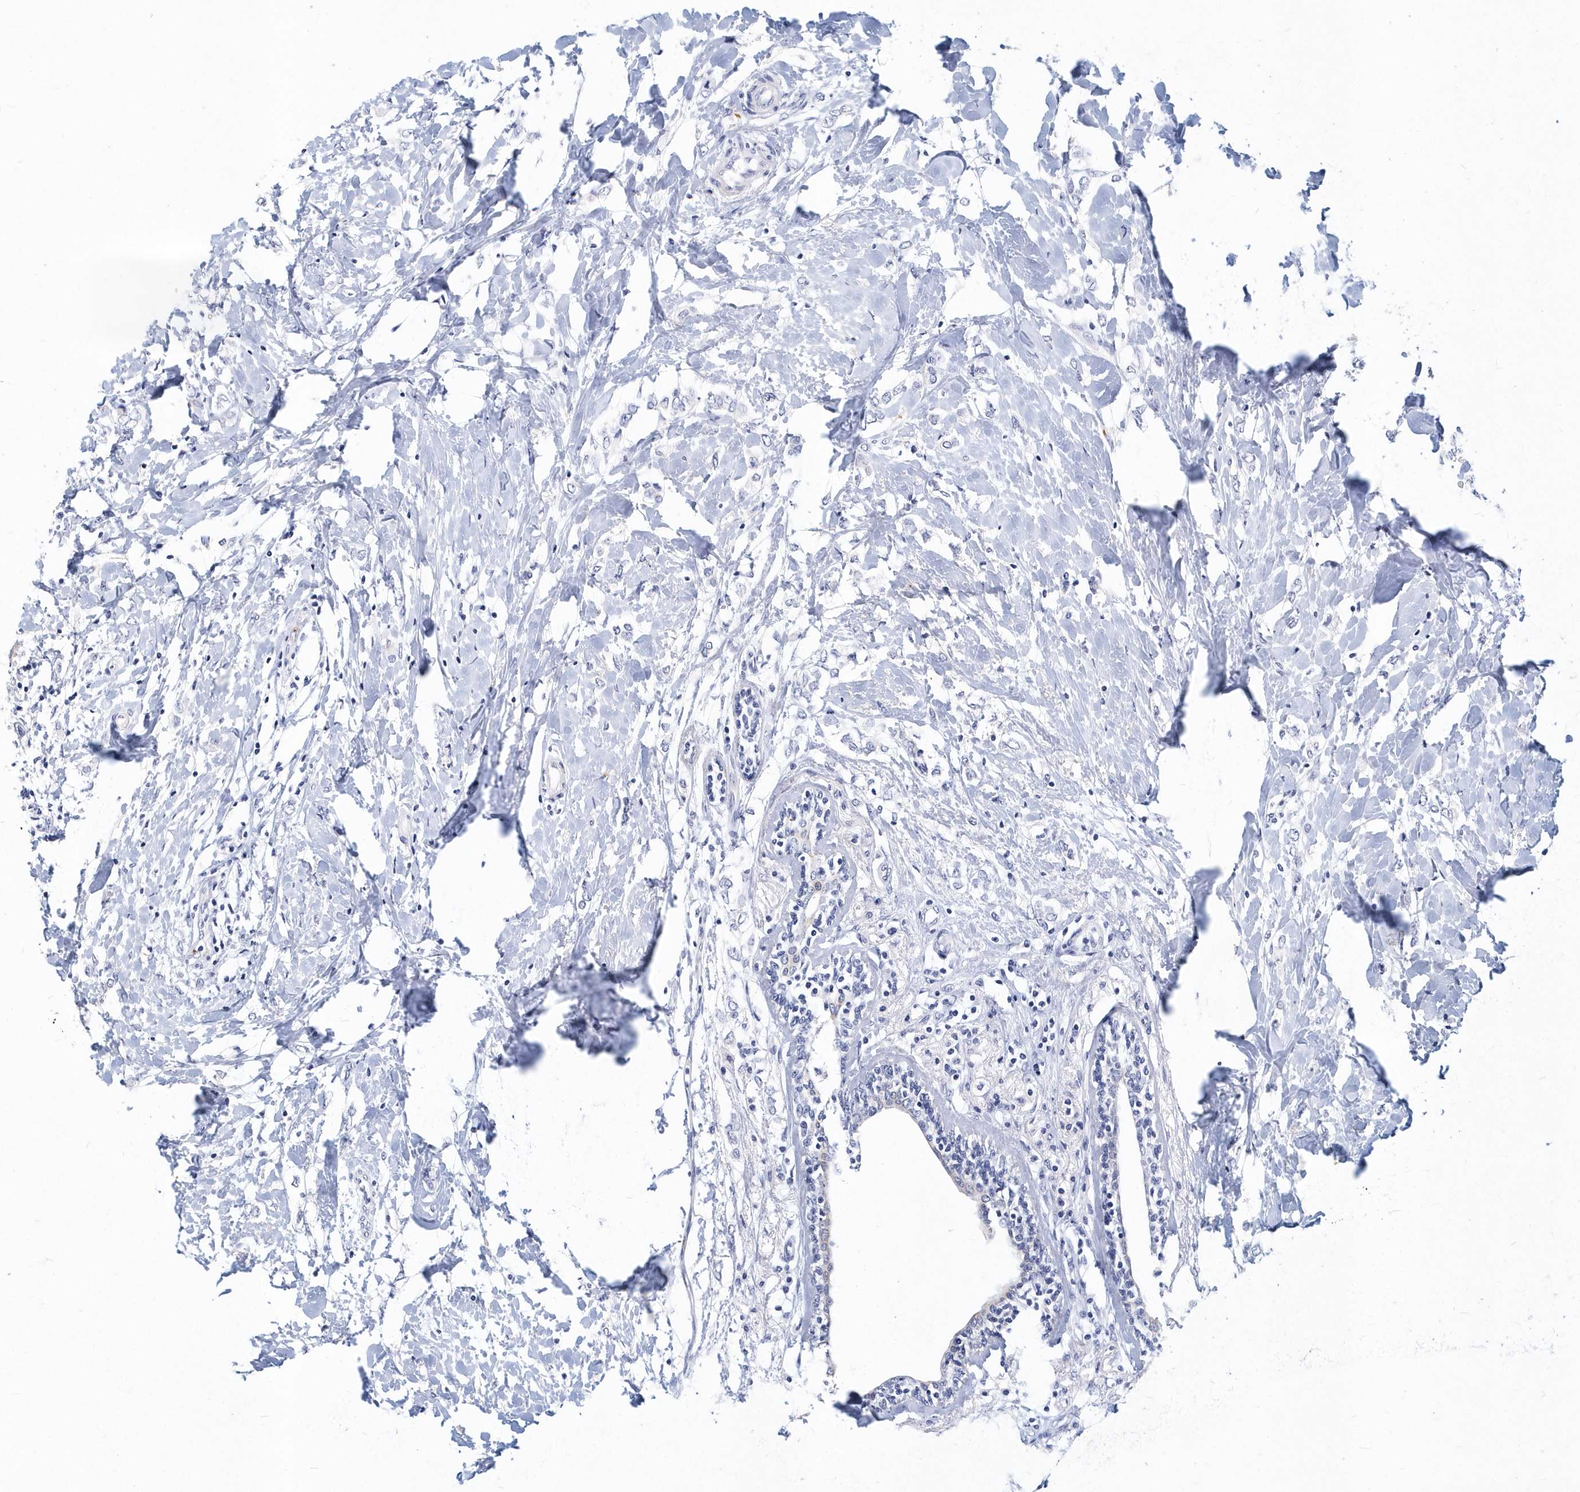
{"staining": {"intensity": "negative", "quantity": "none", "location": "none"}, "tissue": "breast cancer", "cell_type": "Tumor cells", "image_type": "cancer", "snomed": [{"axis": "morphology", "description": "Normal tissue, NOS"}, {"axis": "morphology", "description": "Lobular carcinoma"}, {"axis": "topography", "description": "Breast"}], "caption": "Tumor cells show no significant protein staining in breast cancer (lobular carcinoma).", "gene": "ITGA2B", "patient": {"sex": "female", "age": 47}}